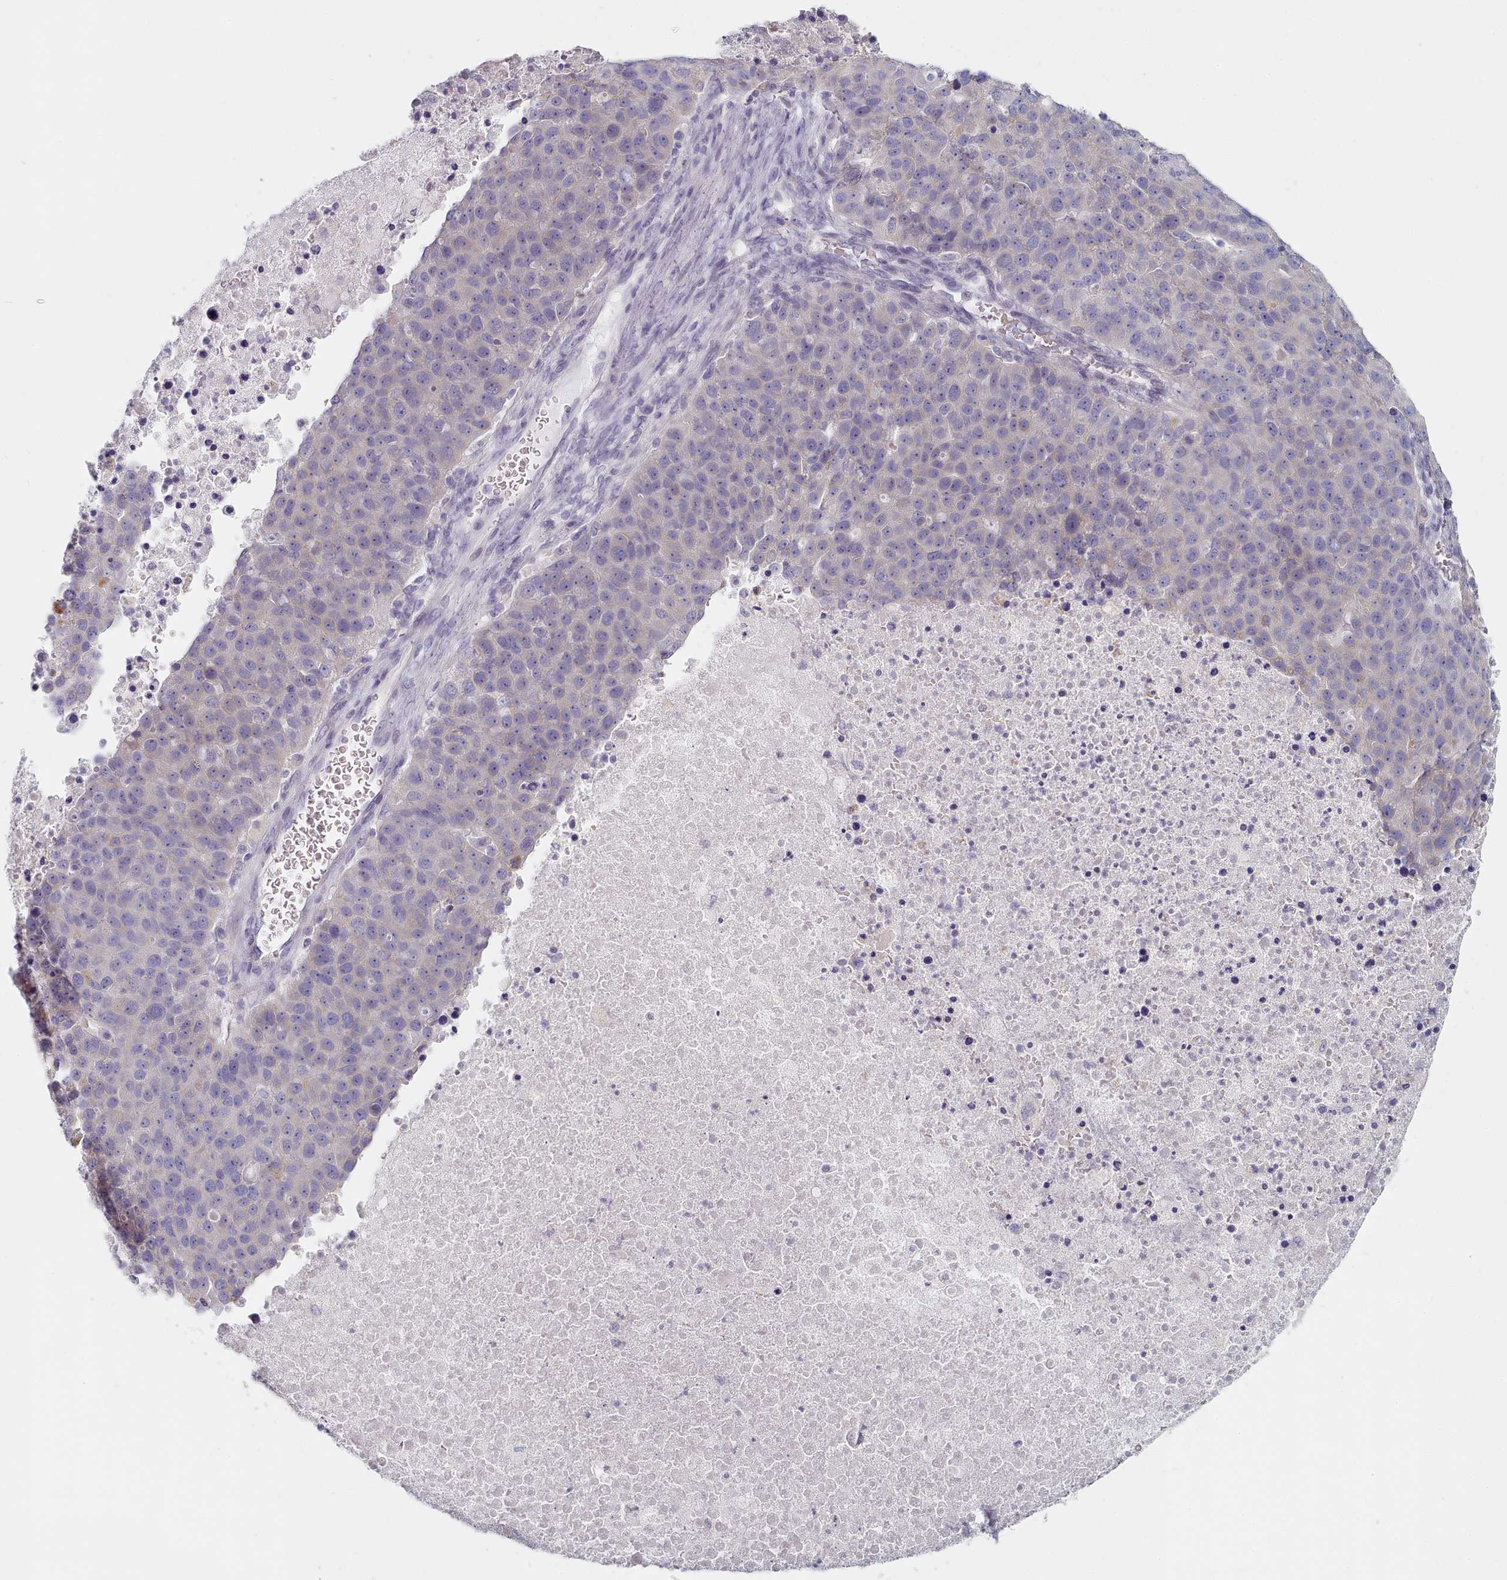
{"staining": {"intensity": "negative", "quantity": "none", "location": "none"}, "tissue": "pancreatic cancer", "cell_type": "Tumor cells", "image_type": "cancer", "snomed": [{"axis": "morphology", "description": "Adenocarcinoma, NOS"}, {"axis": "topography", "description": "Pancreas"}], "caption": "IHC histopathology image of neoplastic tissue: adenocarcinoma (pancreatic) stained with DAB (3,3'-diaminobenzidine) displays no significant protein expression in tumor cells. (DAB (3,3'-diaminobenzidine) immunohistochemistry visualized using brightfield microscopy, high magnification).", "gene": "TYW1B", "patient": {"sex": "female", "age": 61}}